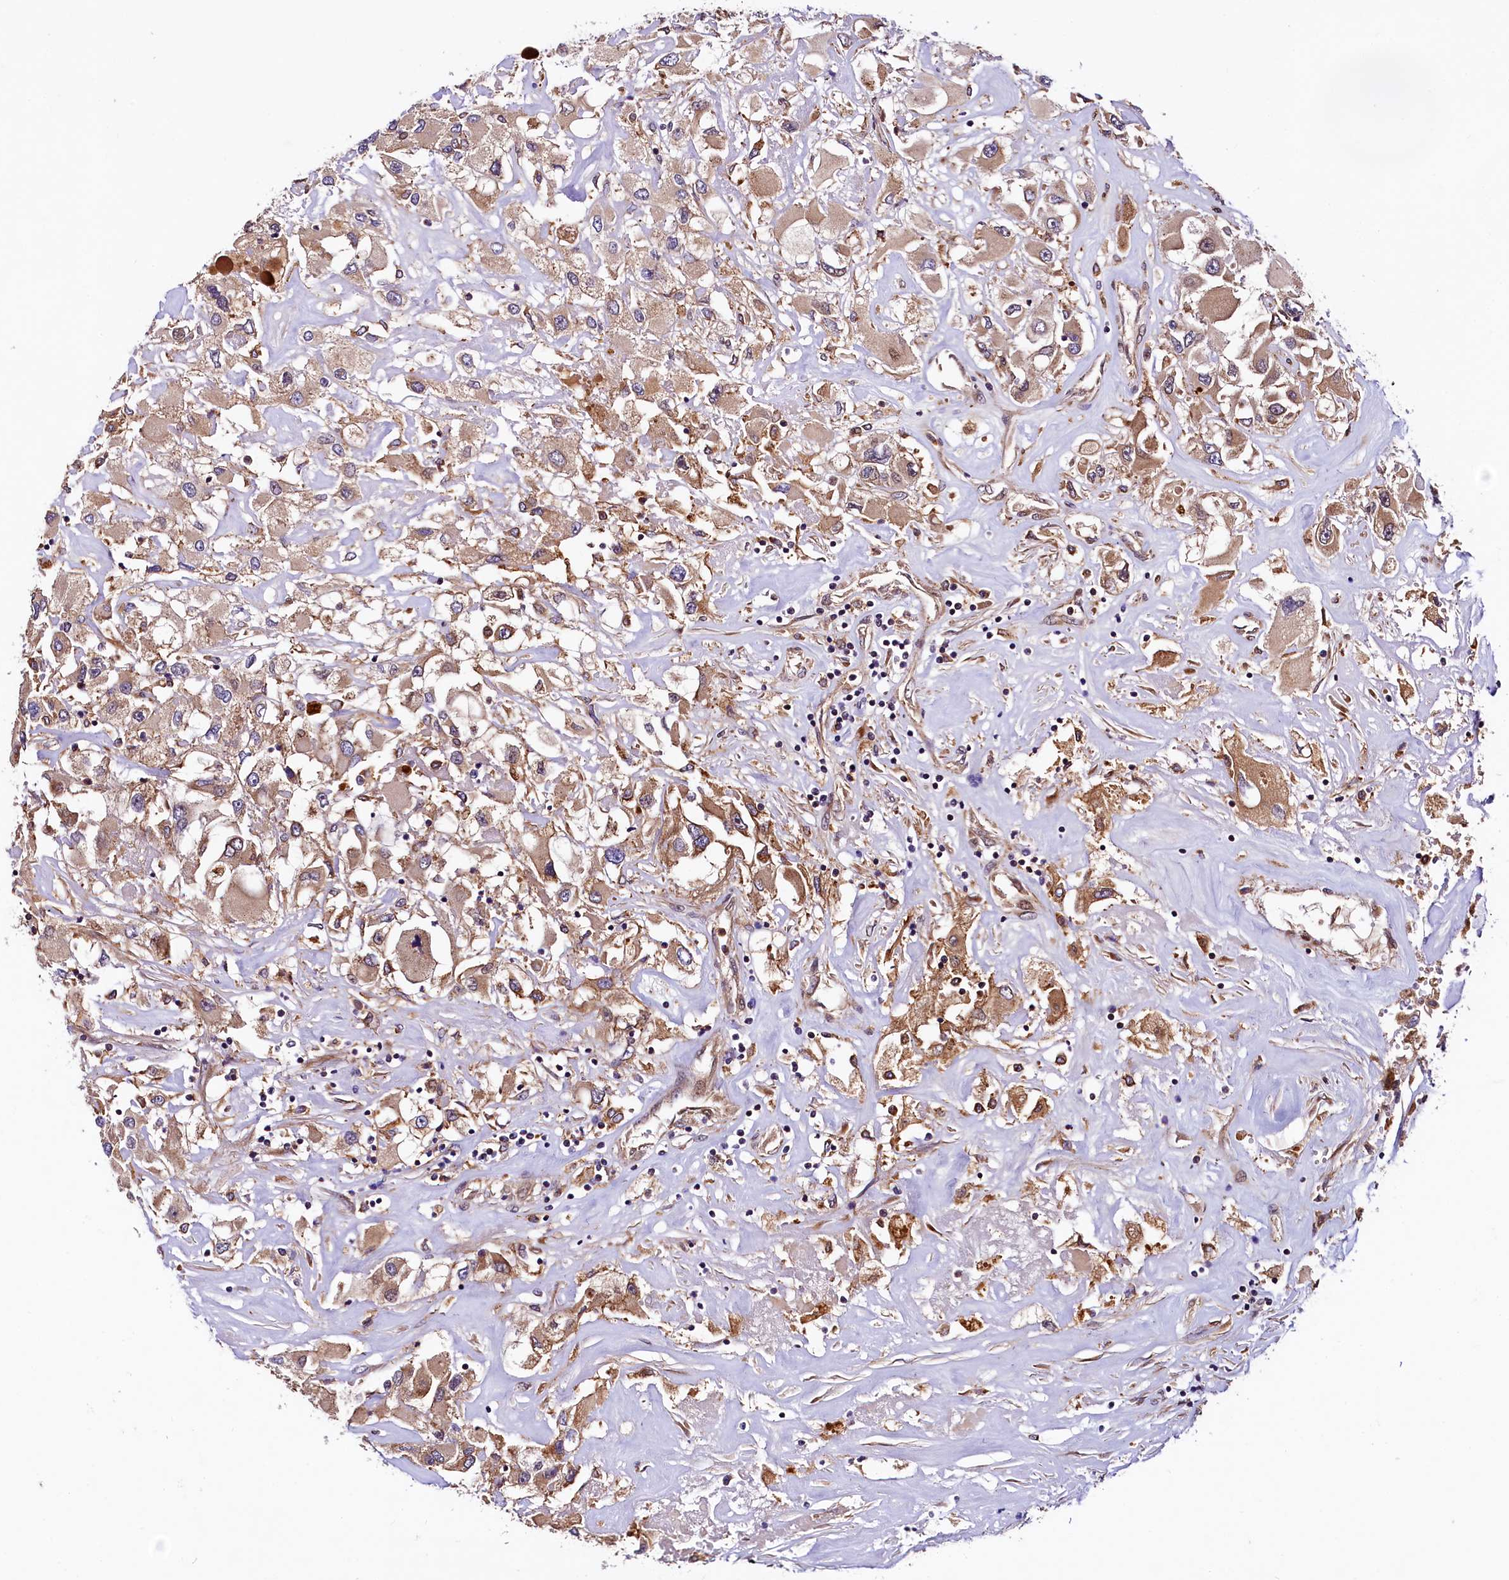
{"staining": {"intensity": "weak", "quantity": ">75%", "location": "cytoplasmic/membranous"}, "tissue": "renal cancer", "cell_type": "Tumor cells", "image_type": "cancer", "snomed": [{"axis": "morphology", "description": "Adenocarcinoma, NOS"}, {"axis": "topography", "description": "Kidney"}], "caption": "Renal cancer tissue demonstrates weak cytoplasmic/membranous staining in approximately >75% of tumor cells, visualized by immunohistochemistry.", "gene": "VPS35", "patient": {"sex": "female", "age": 52}}